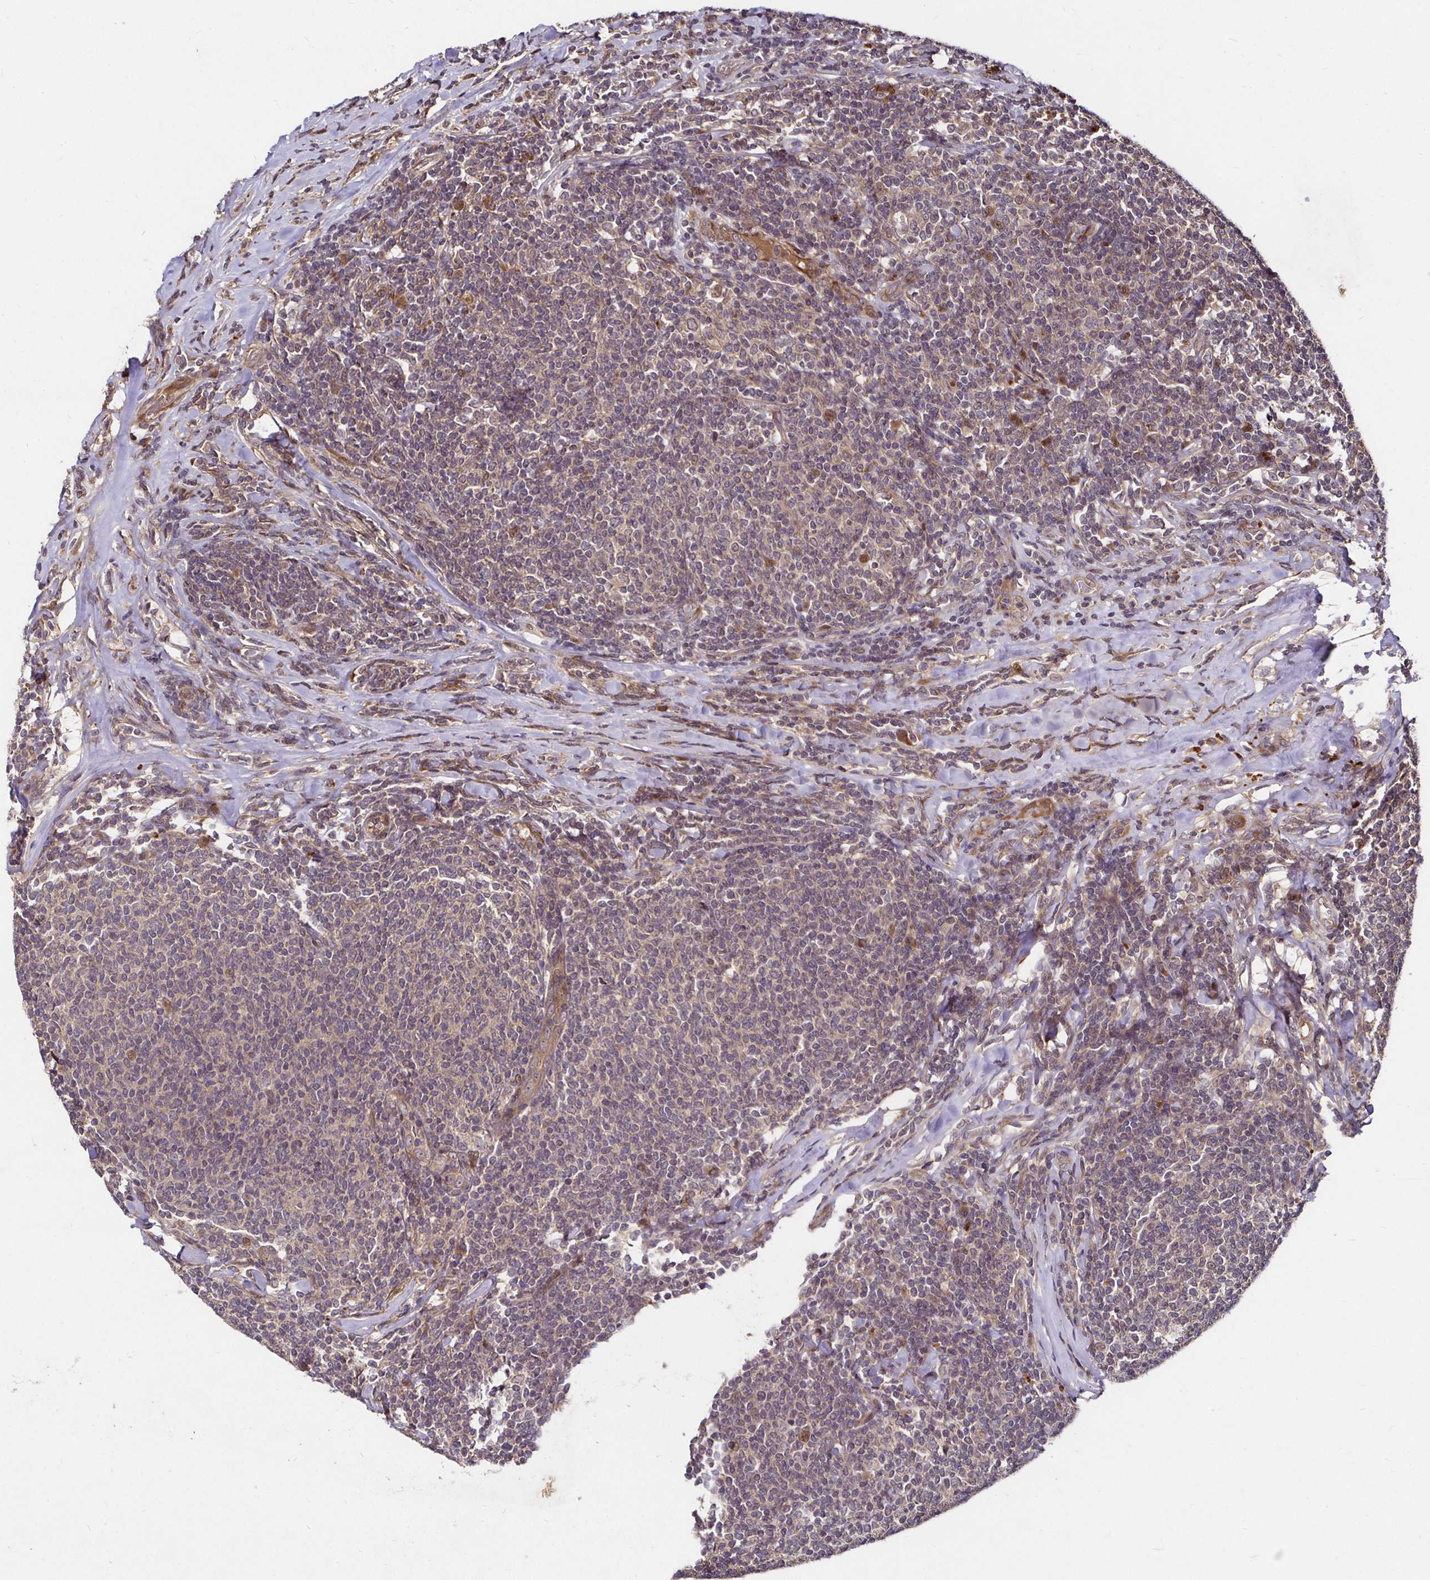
{"staining": {"intensity": "weak", "quantity": "25%-75%", "location": "cytoplasmic/membranous"}, "tissue": "lymphoma", "cell_type": "Tumor cells", "image_type": "cancer", "snomed": [{"axis": "morphology", "description": "Malignant lymphoma, non-Hodgkin's type, Low grade"}, {"axis": "topography", "description": "Lymph node"}], "caption": "Protein staining of lymphoma tissue demonstrates weak cytoplasmic/membranous staining in about 25%-75% of tumor cells.", "gene": "SMYD3", "patient": {"sex": "male", "age": 52}}